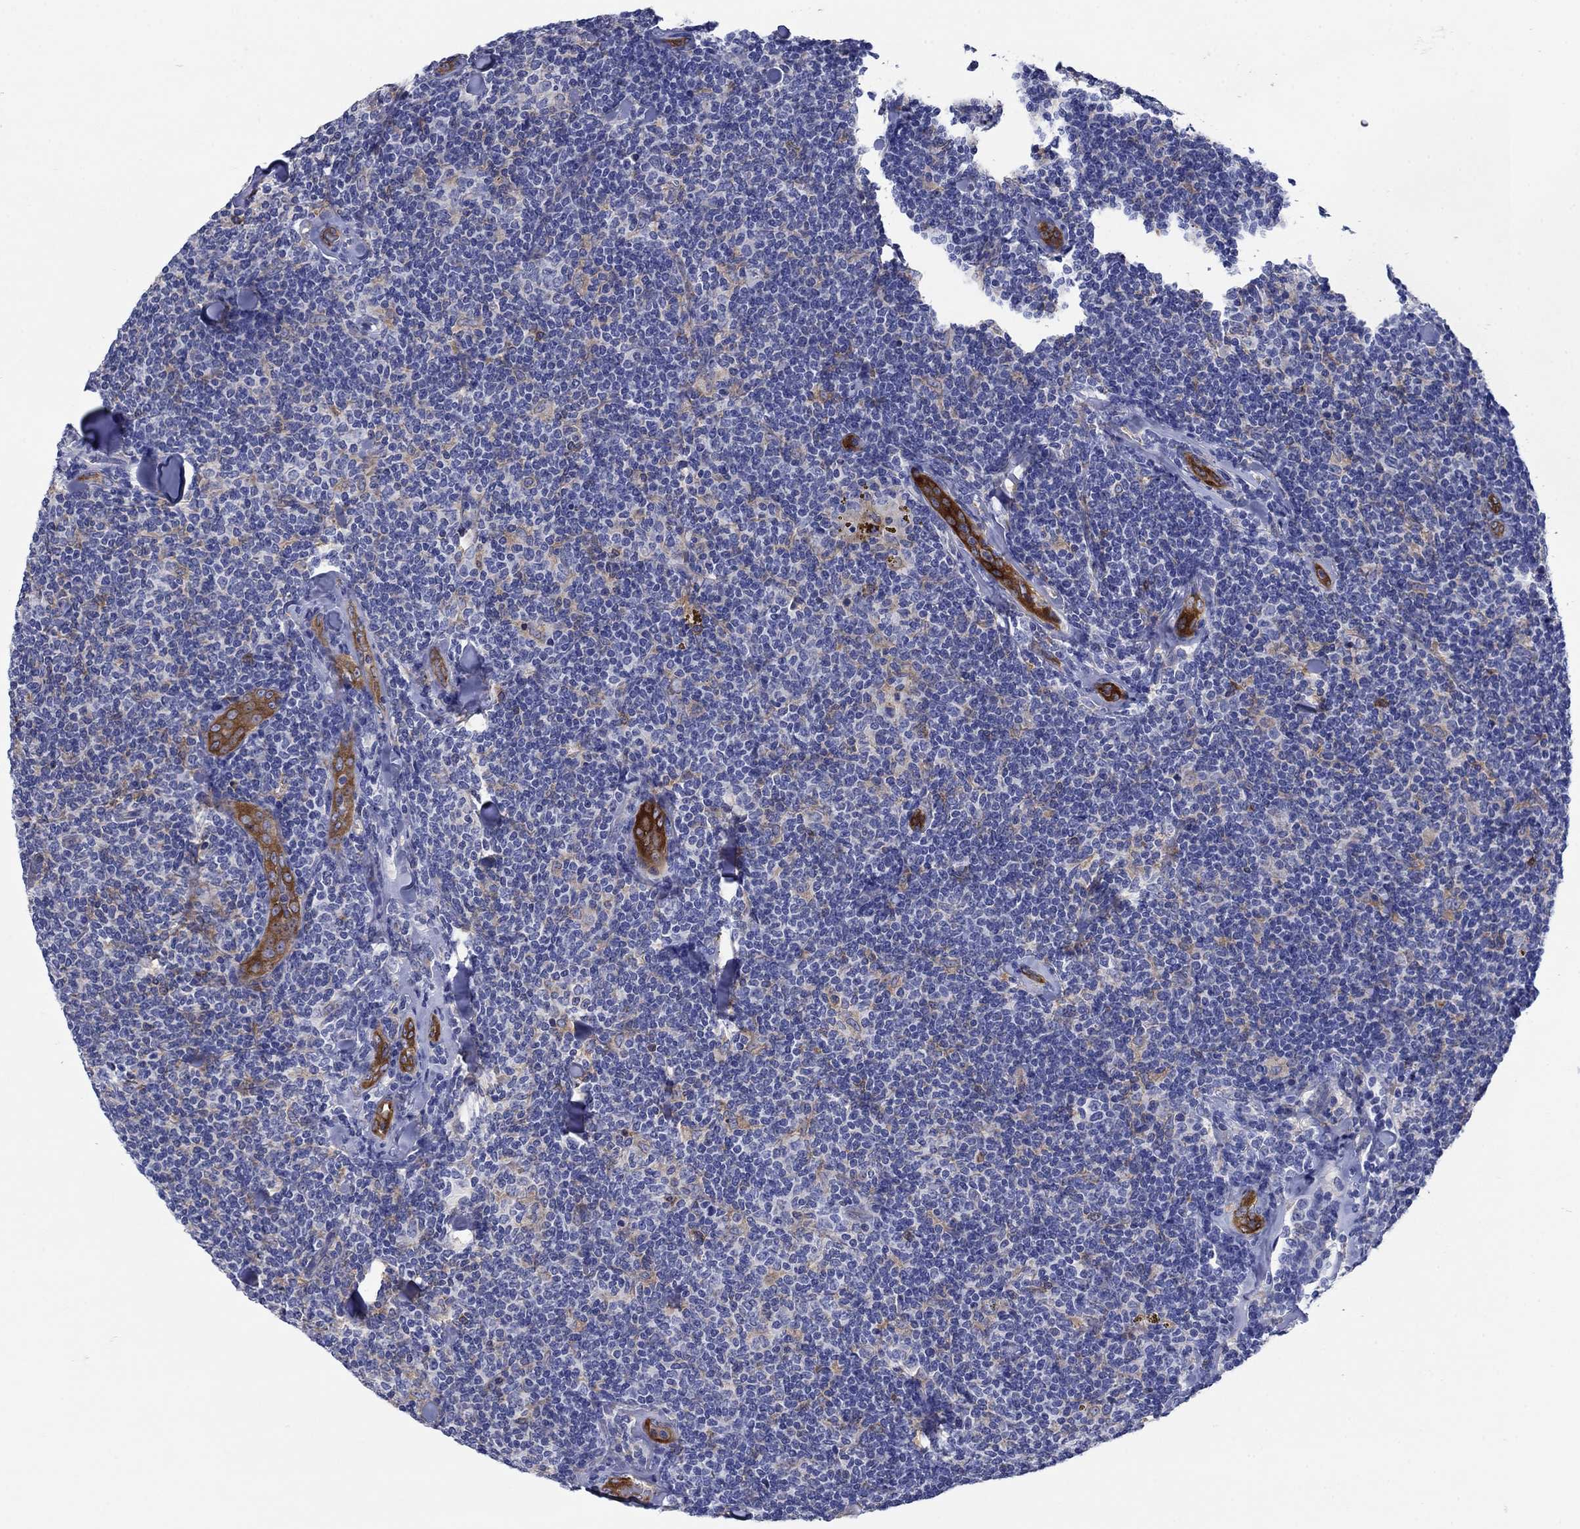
{"staining": {"intensity": "weak", "quantity": "25%-75%", "location": "cytoplasmic/membranous"}, "tissue": "lymphoma", "cell_type": "Tumor cells", "image_type": "cancer", "snomed": [{"axis": "morphology", "description": "Malignant lymphoma, non-Hodgkin's type, Low grade"}, {"axis": "topography", "description": "Lymph node"}], "caption": "Malignant lymphoma, non-Hodgkin's type (low-grade) was stained to show a protein in brown. There is low levels of weak cytoplasmic/membranous positivity in about 25%-75% of tumor cells. The staining was performed using DAB to visualize the protein expression in brown, while the nuclei were stained in blue with hematoxylin (Magnification: 20x).", "gene": "TRIM16", "patient": {"sex": "female", "age": 56}}